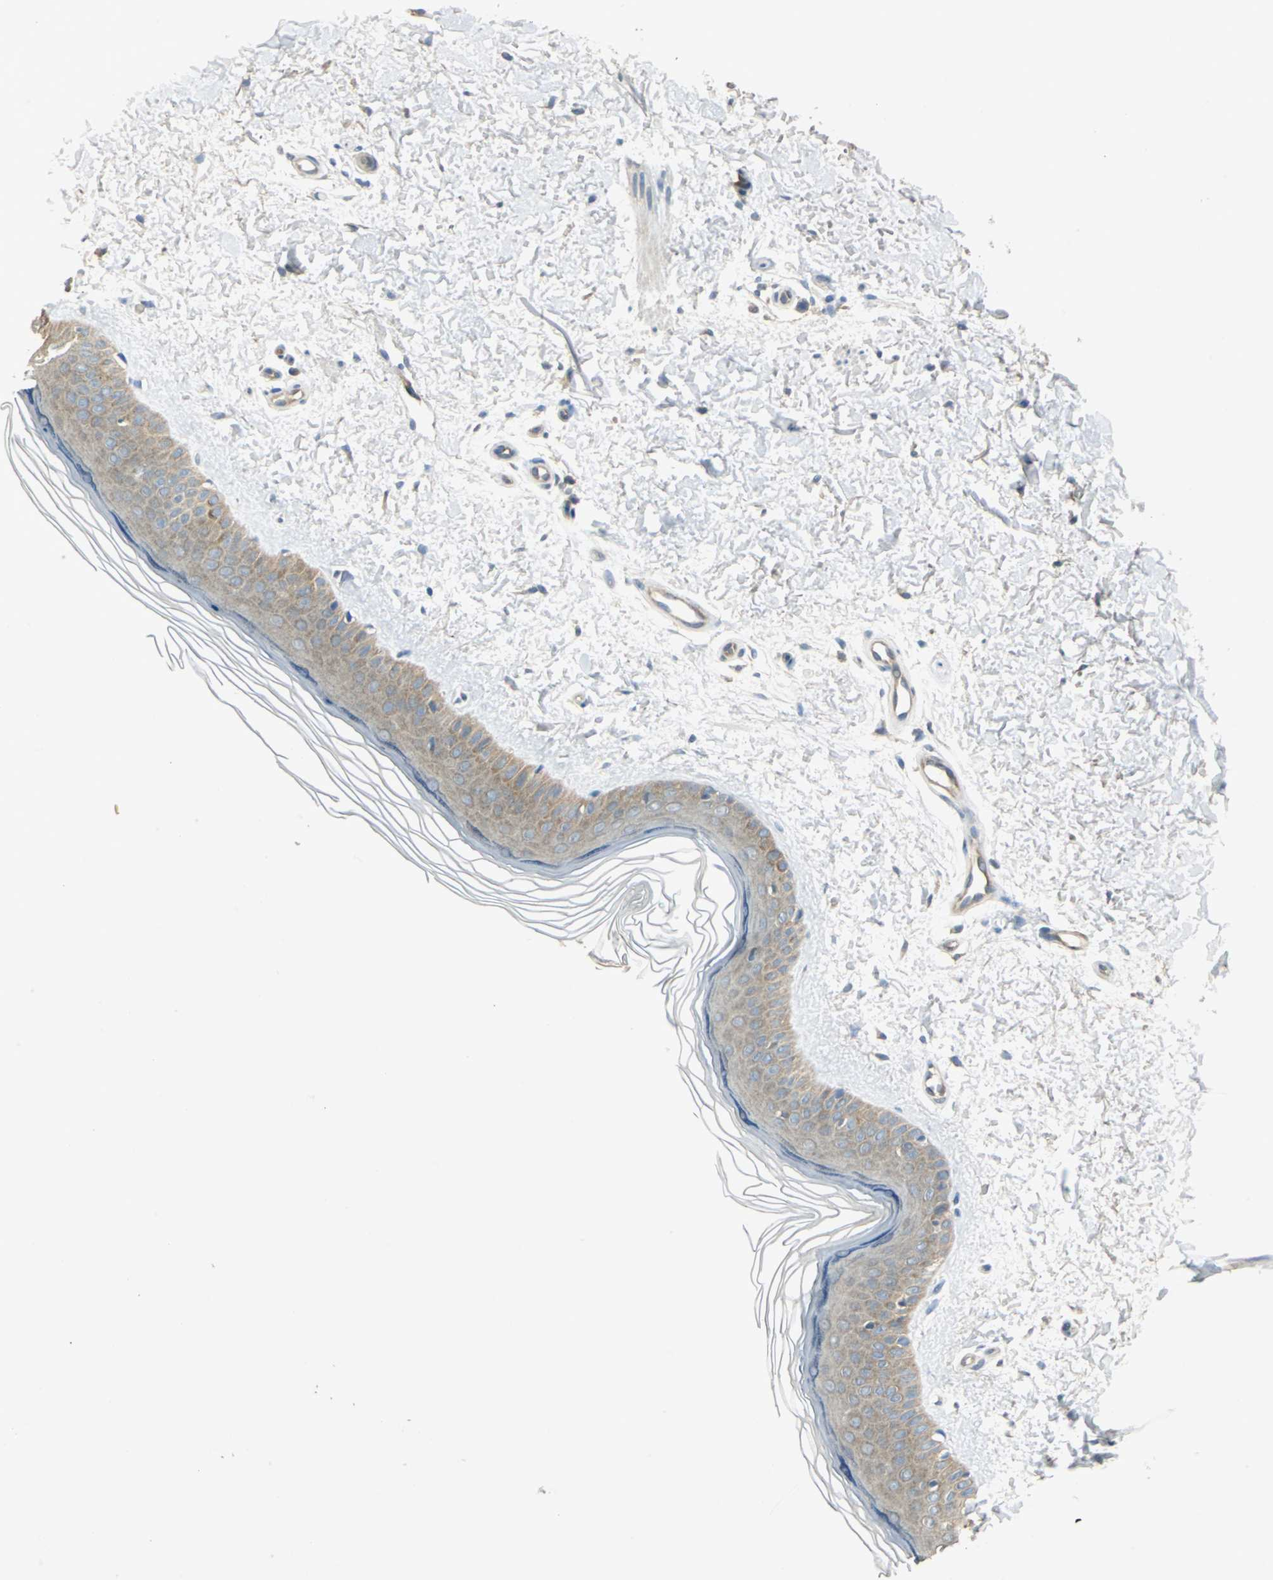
{"staining": {"intensity": "weak", "quantity": ">75%", "location": "cytoplasmic/membranous"}, "tissue": "skin", "cell_type": "Fibroblasts", "image_type": "normal", "snomed": [{"axis": "morphology", "description": "Normal tissue, NOS"}, {"axis": "topography", "description": "Skin"}], "caption": "The immunohistochemical stain shows weak cytoplasmic/membranous positivity in fibroblasts of normal skin.", "gene": "SHC2", "patient": {"sex": "female", "age": 19}}